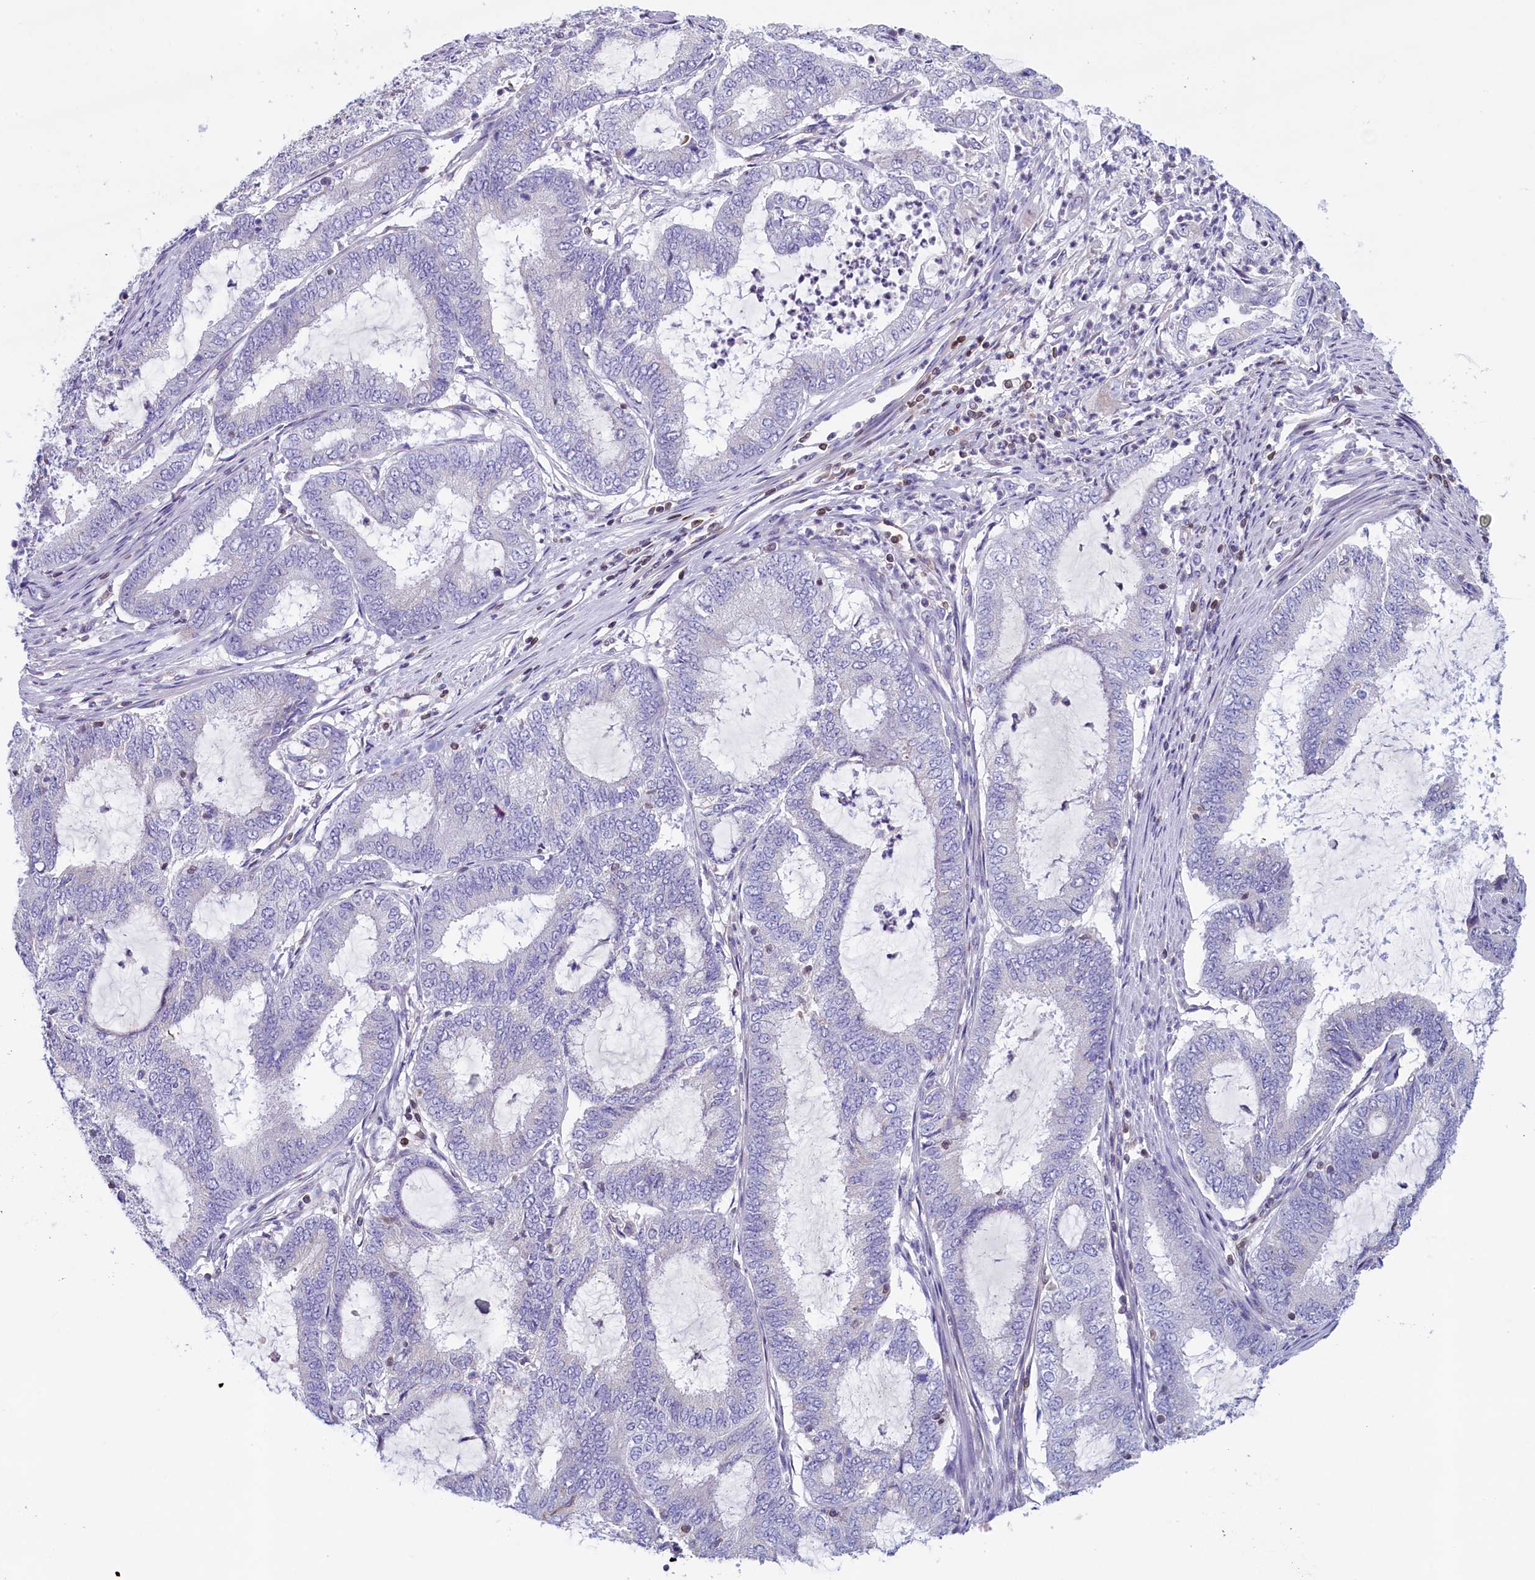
{"staining": {"intensity": "negative", "quantity": "none", "location": "none"}, "tissue": "endometrial cancer", "cell_type": "Tumor cells", "image_type": "cancer", "snomed": [{"axis": "morphology", "description": "Adenocarcinoma, NOS"}, {"axis": "topography", "description": "Endometrium"}], "caption": "Immunohistochemical staining of human endometrial cancer displays no significant expression in tumor cells.", "gene": "TRAF3IP3", "patient": {"sex": "female", "age": 51}}